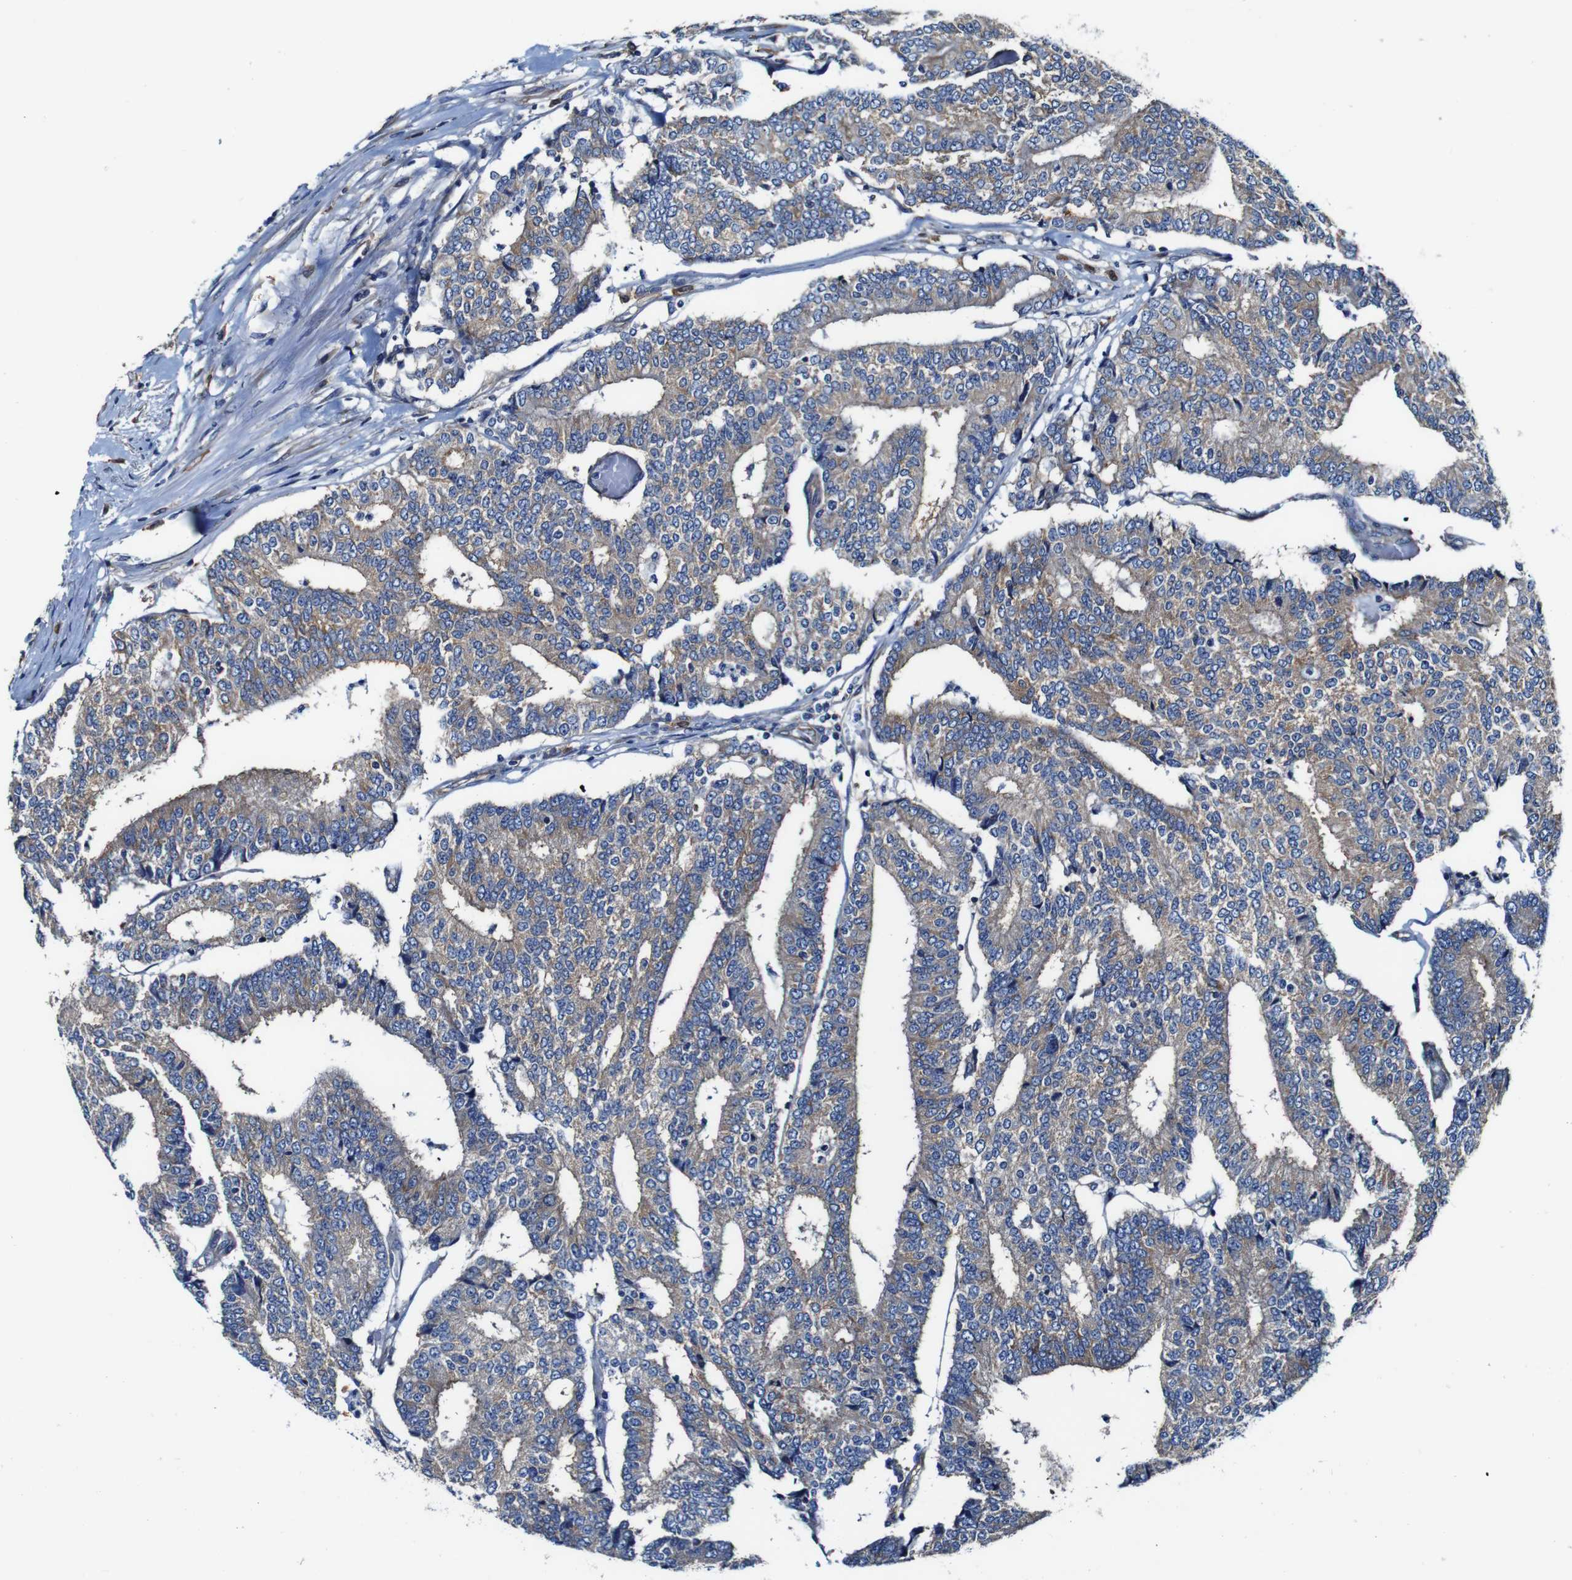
{"staining": {"intensity": "moderate", "quantity": ">75%", "location": "cytoplasmic/membranous"}, "tissue": "prostate cancer", "cell_type": "Tumor cells", "image_type": "cancer", "snomed": [{"axis": "morphology", "description": "Normal tissue, NOS"}, {"axis": "morphology", "description": "Adenocarcinoma, High grade"}, {"axis": "topography", "description": "Prostate"}, {"axis": "topography", "description": "Seminal veicle"}], "caption": "Immunohistochemistry (IHC) of high-grade adenocarcinoma (prostate) shows medium levels of moderate cytoplasmic/membranous expression in approximately >75% of tumor cells.", "gene": "CSF1R", "patient": {"sex": "male", "age": 55}}